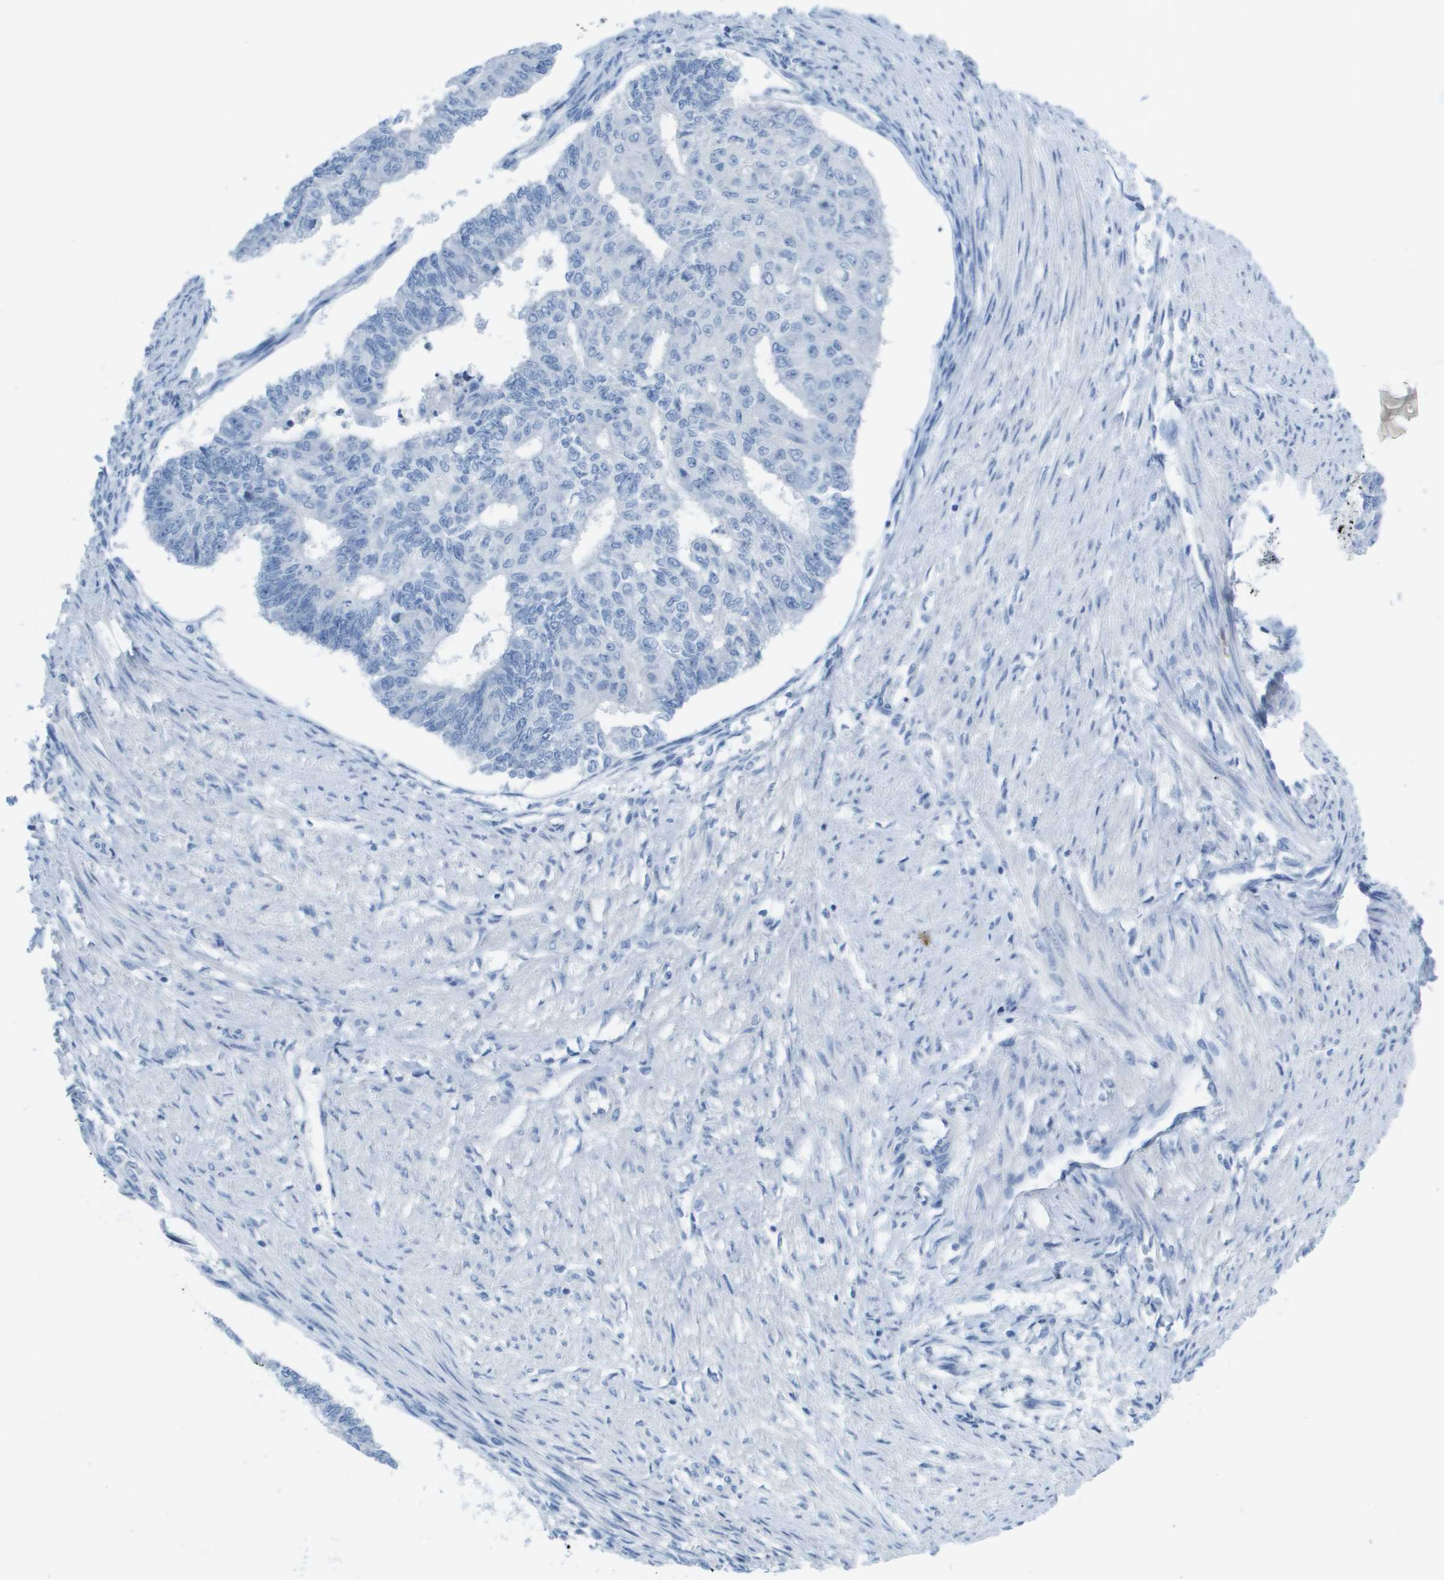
{"staining": {"intensity": "negative", "quantity": "none", "location": "none"}, "tissue": "endometrial cancer", "cell_type": "Tumor cells", "image_type": "cancer", "snomed": [{"axis": "morphology", "description": "Adenocarcinoma, NOS"}, {"axis": "topography", "description": "Endometrium"}], "caption": "Endometrial cancer stained for a protein using immunohistochemistry demonstrates no expression tumor cells.", "gene": "GPR18", "patient": {"sex": "female", "age": 32}}